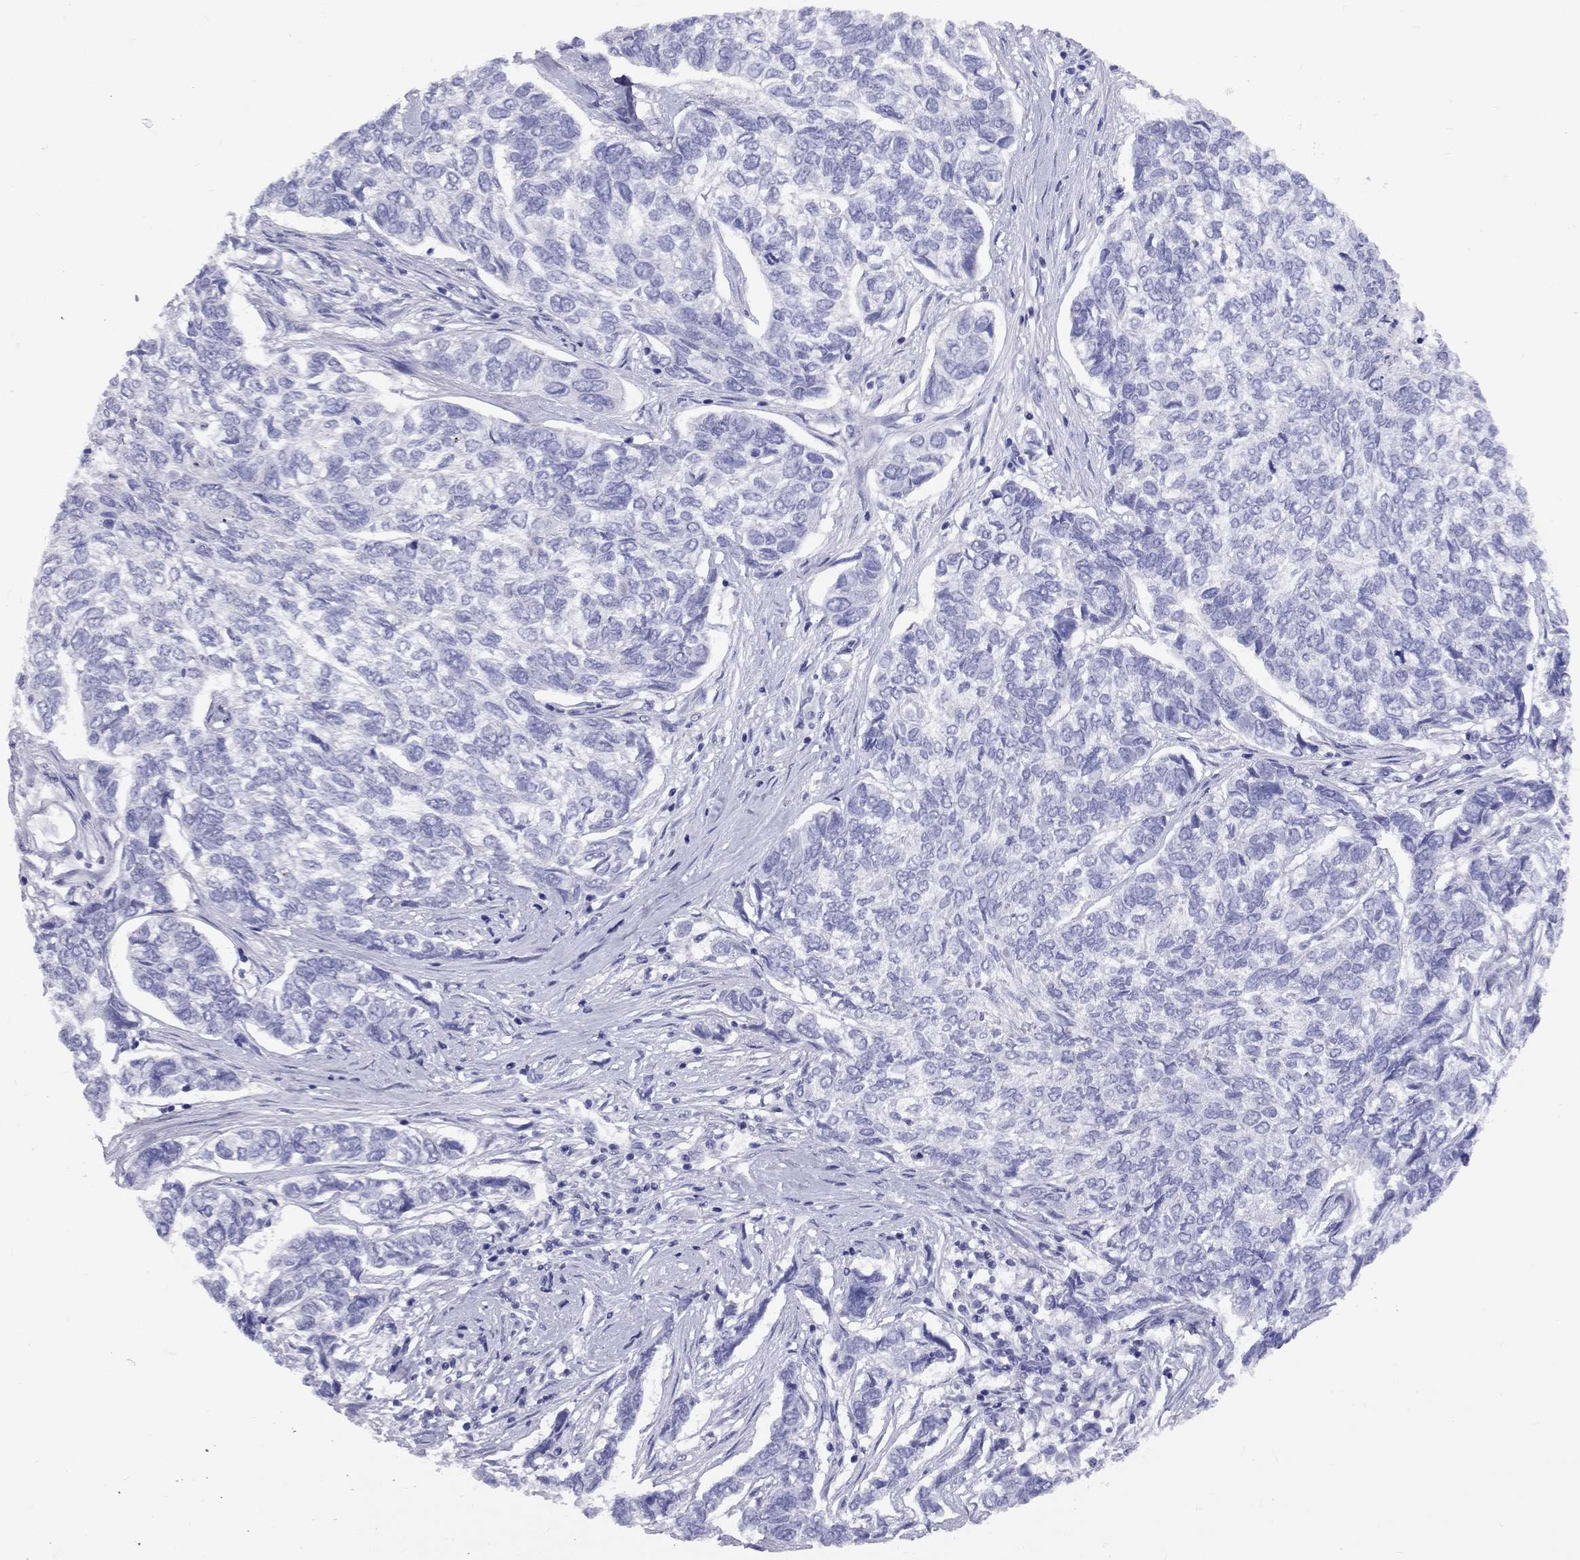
{"staining": {"intensity": "negative", "quantity": "none", "location": "none"}, "tissue": "skin cancer", "cell_type": "Tumor cells", "image_type": "cancer", "snomed": [{"axis": "morphology", "description": "Basal cell carcinoma"}, {"axis": "topography", "description": "Skin"}], "caption": "Human skin cancer (basal cell carcinoma) stained for a protein using immunohistochemistry (IHC) shows no staining in tumor cells.", "gene": "FSCN3", "patient": {"sex": "female", "age": 65}}